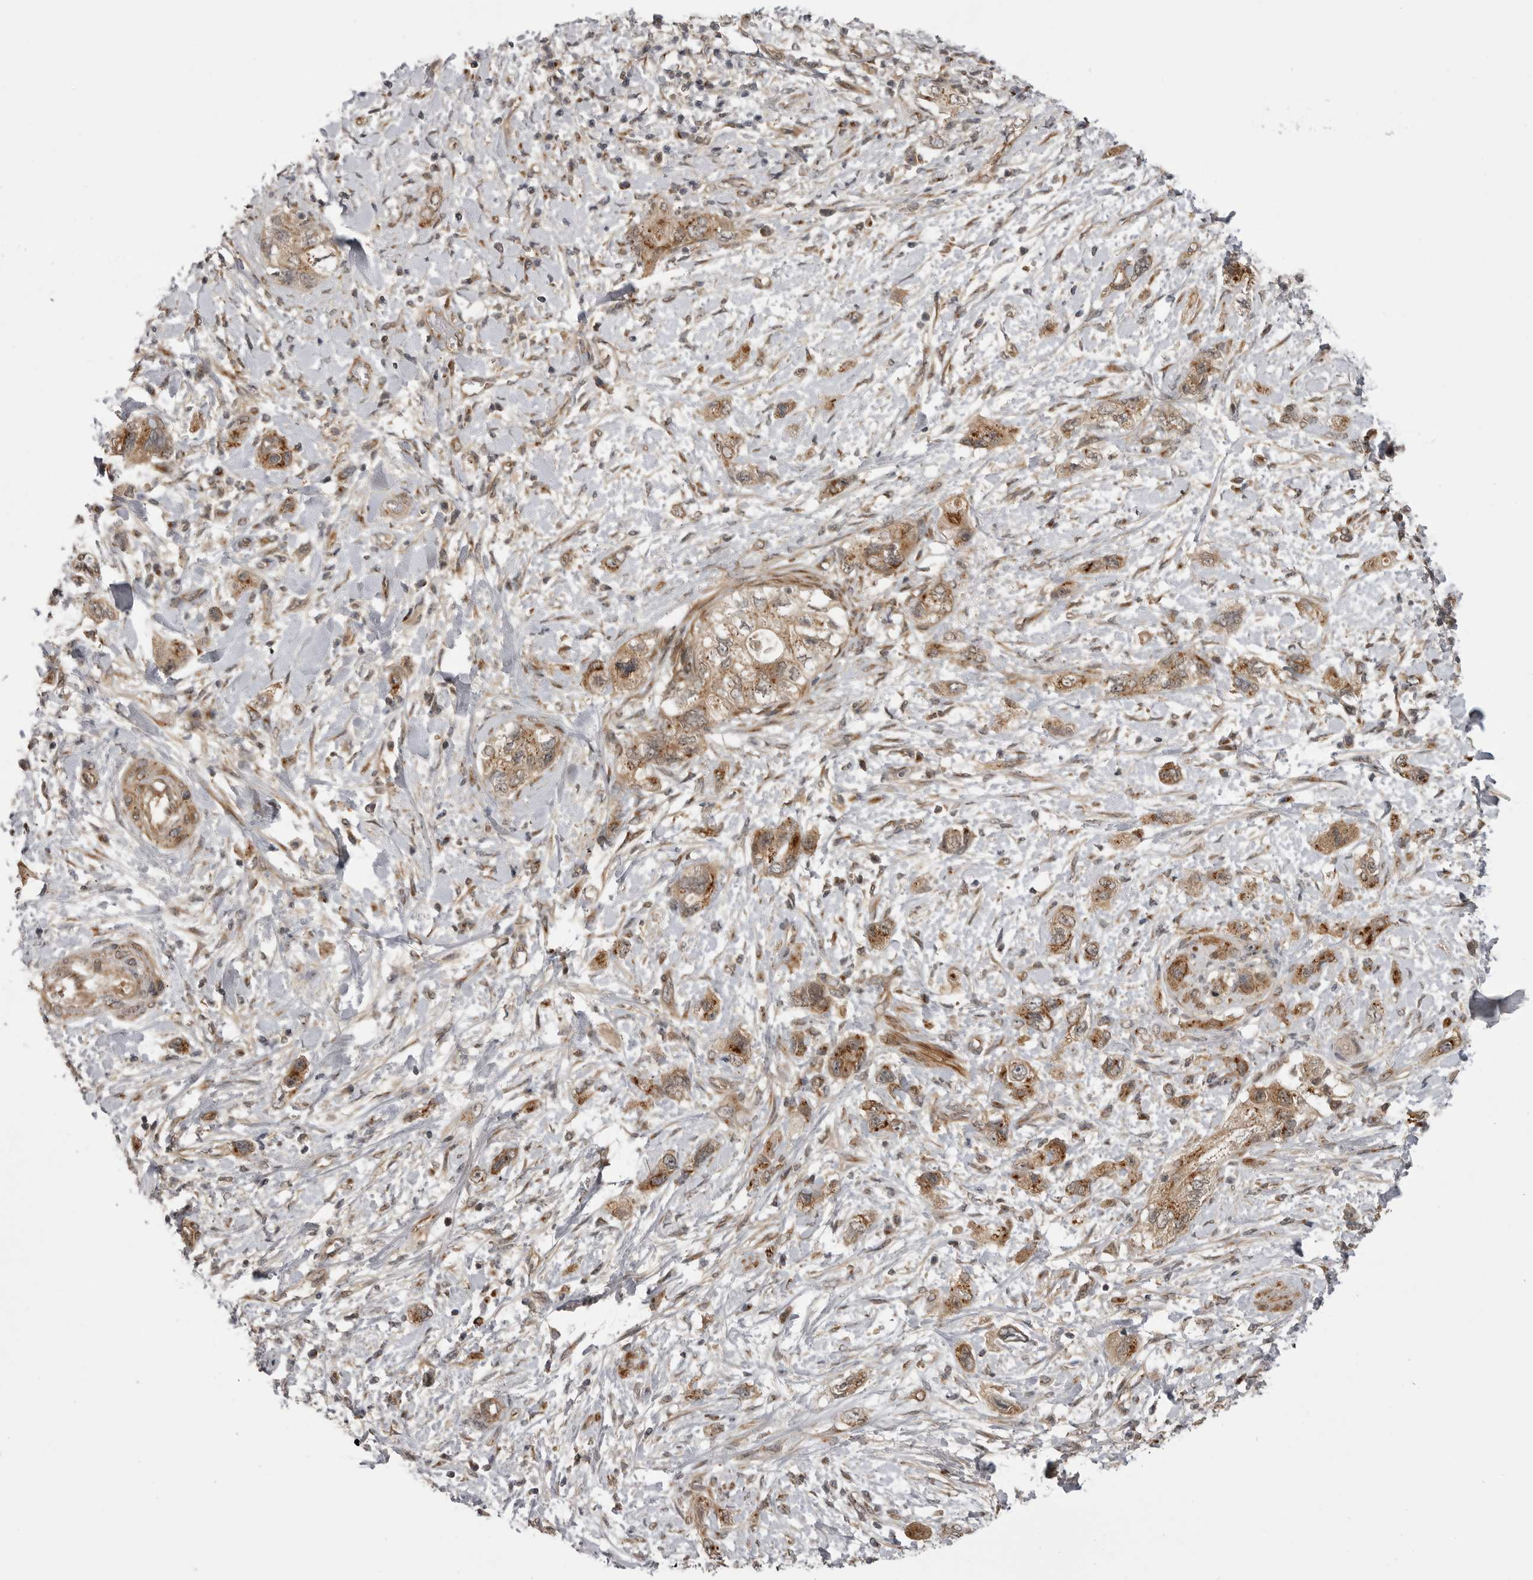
{"staining": {"intensity": "moderate", "quantity": ">75%", "location": "cytoplasmic/membranous"}, "tissue": "pancreatic cancer", "cell_type": "Tumor cells", "image_type": "cancer", "snomed": [{"axis": "morphology", "description": "Adenocarcinoma, NOS"}, {"axis": "topography", "description": "Pancreas"}], "caption": "The image demonstrates a brown stain indicating the presence of a protein in the cytoplasmic/membranous of tumor cells in adenocarcinoma (pancreatic).", "gene": "PDCL", "patient": {"sex": "female", "age": 73}}